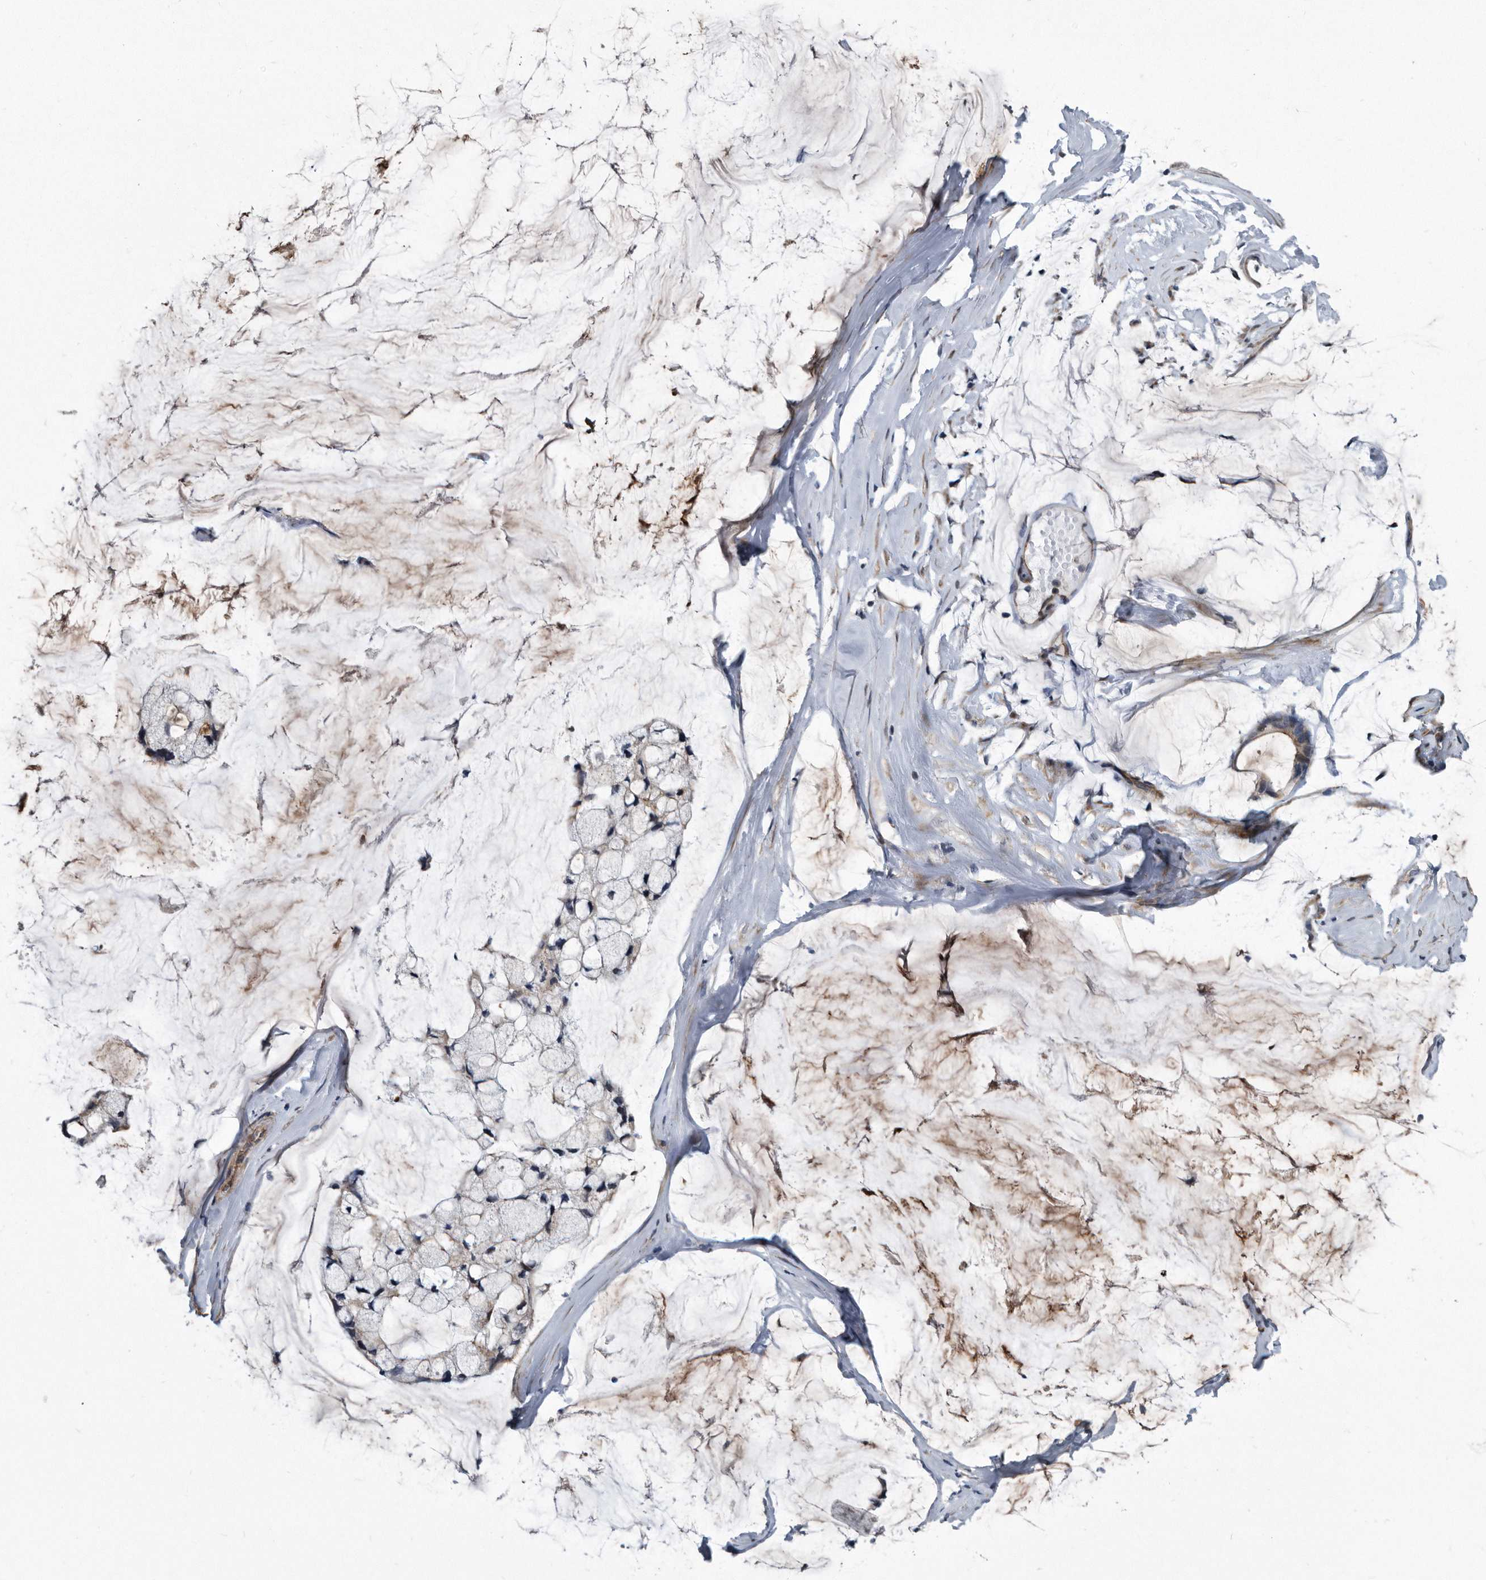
{"staining": {"intensity": "weak", "quantity": "25%-75%", "location": "cytoplasmic/membranous"}, "tissue": "ovarian cancer", "cell_type": "Tumor cells", "image_type": "cancer", "snomed": [{"axis": "morphology", "description": "Cystadenocarcinoma, mucinous, NOS"}, {"axis": "topography", "description": "Ovary"}], "caption": "A histopathology image showing weak cytoplasmic/membranous positivity in approximately 25%-75% of tumor cells in ovarian cancer, as visualized by brown immunohistochemical staining.", "gene": "ARMCX1", "patient": {"sex": "female", "age": 39}}